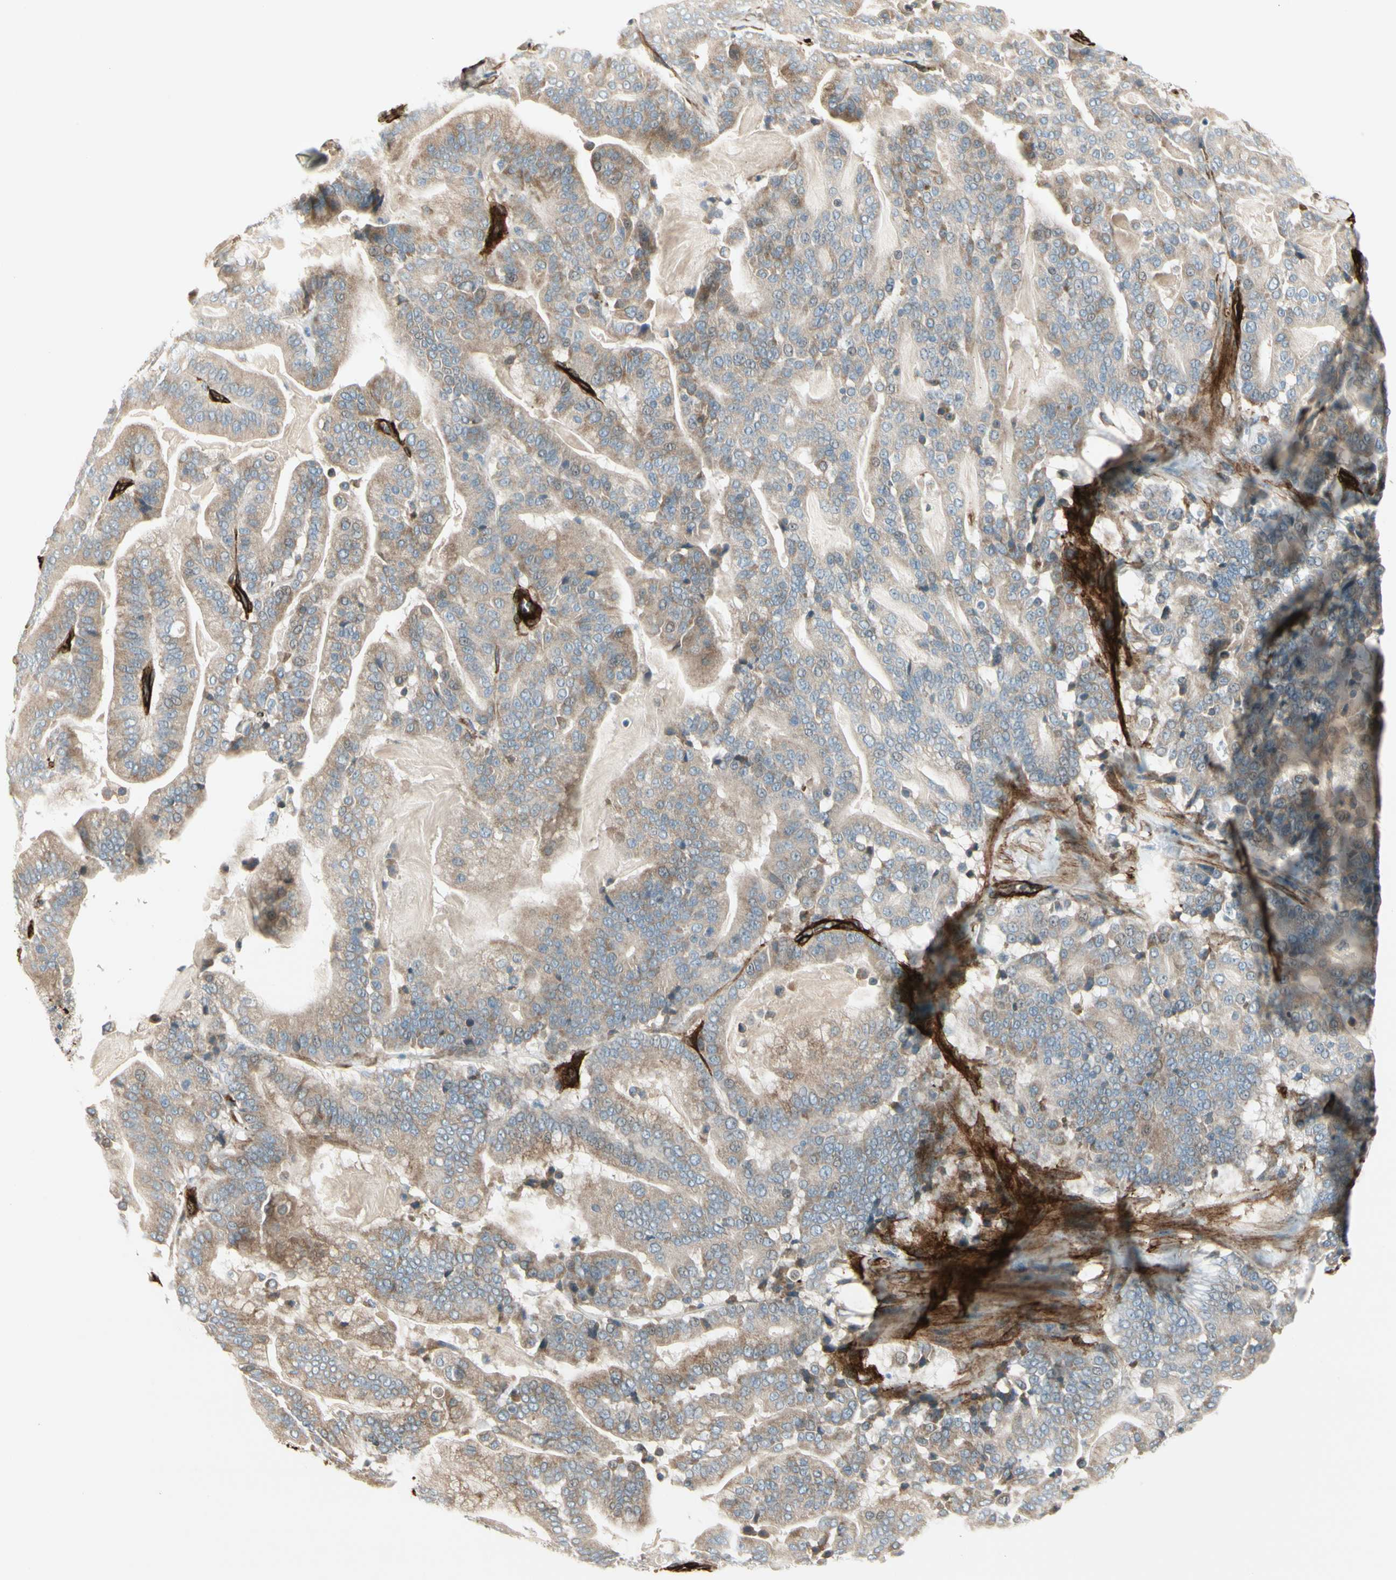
{"staining": {"intensity": "moderate", "quantity": "25%-75%", "location": "cytoplasmic/membranous"}, "tissue": "pancreatic cancer", "cell_type": "Tumor cells", "image_type": "cancer", "snomed": [{"axis": "morphology", "description": "Adenocarcinoma, NOS"}, {"axis": "topography", "description": "Pancreas"}], "caption": "Immunohistochemistry photomicrograph of human pancreatic cancer stained for a protein (brown), which displays medium levels of moderate cytoplasmic/membranous staining in about 25%-75% of tumor cells.", "gene": "MCAM", "patient": {"sex": "male", "age": 63}}